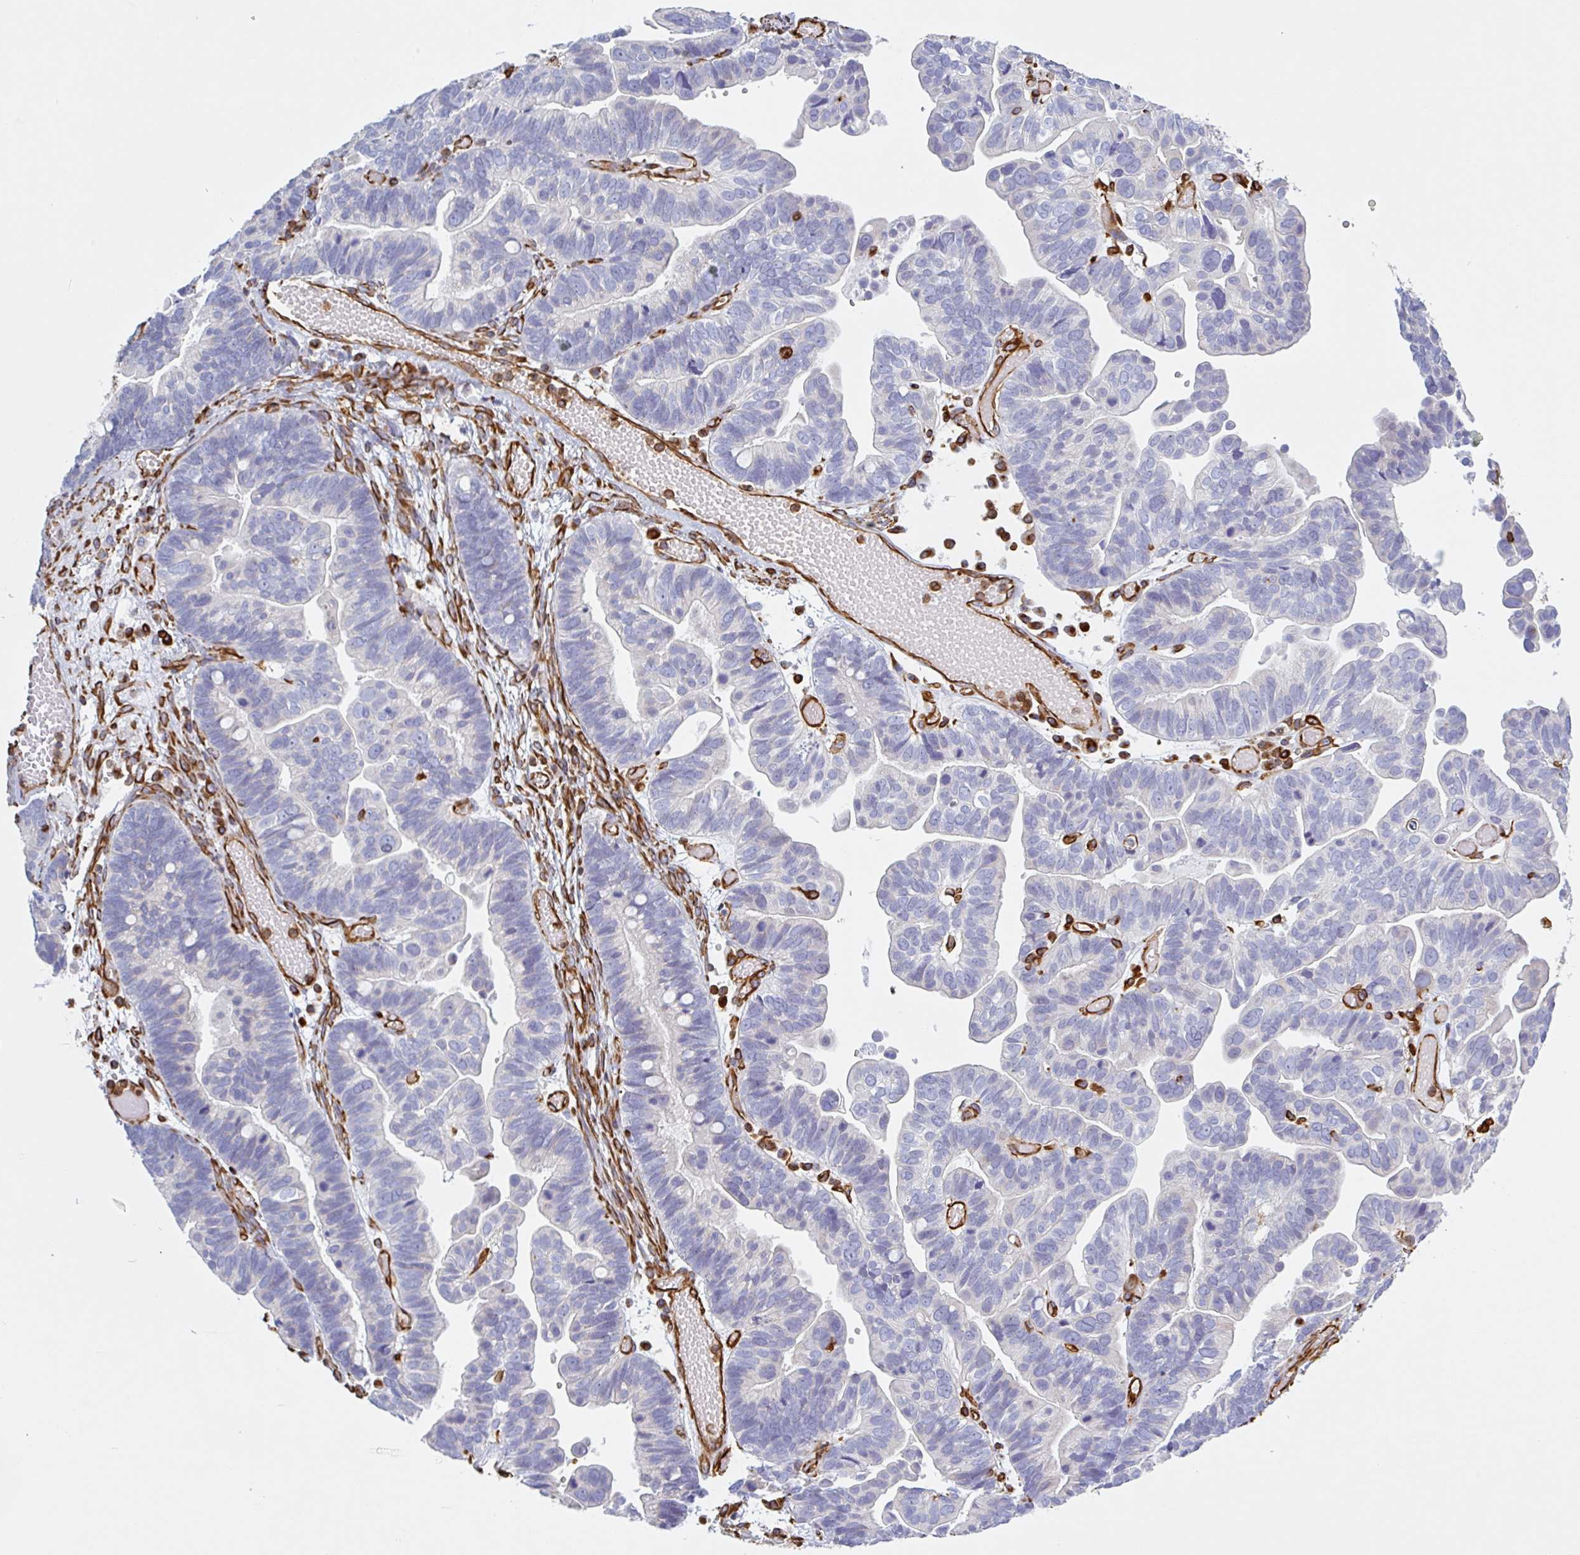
{"staining": {"intensity": "negative", "quantity": "none", "location": "none"}, "tissue": "ovarian cancer", "cell_type": "Tumor cells", "image_type": "cancer", "snomed": [{"axis": "morphology", "description": "Cystadenocarcinoma, serous, NOS"}, {"axis": "topography", "description": "Ovary"}], "caption": "This is an immunohistochemistry (IHC) histopathology image of ovarian cancer. There is no staining in tumor cells.", "gene": "PPFIA1", "patient": {"sex": "female", "age": 56}}